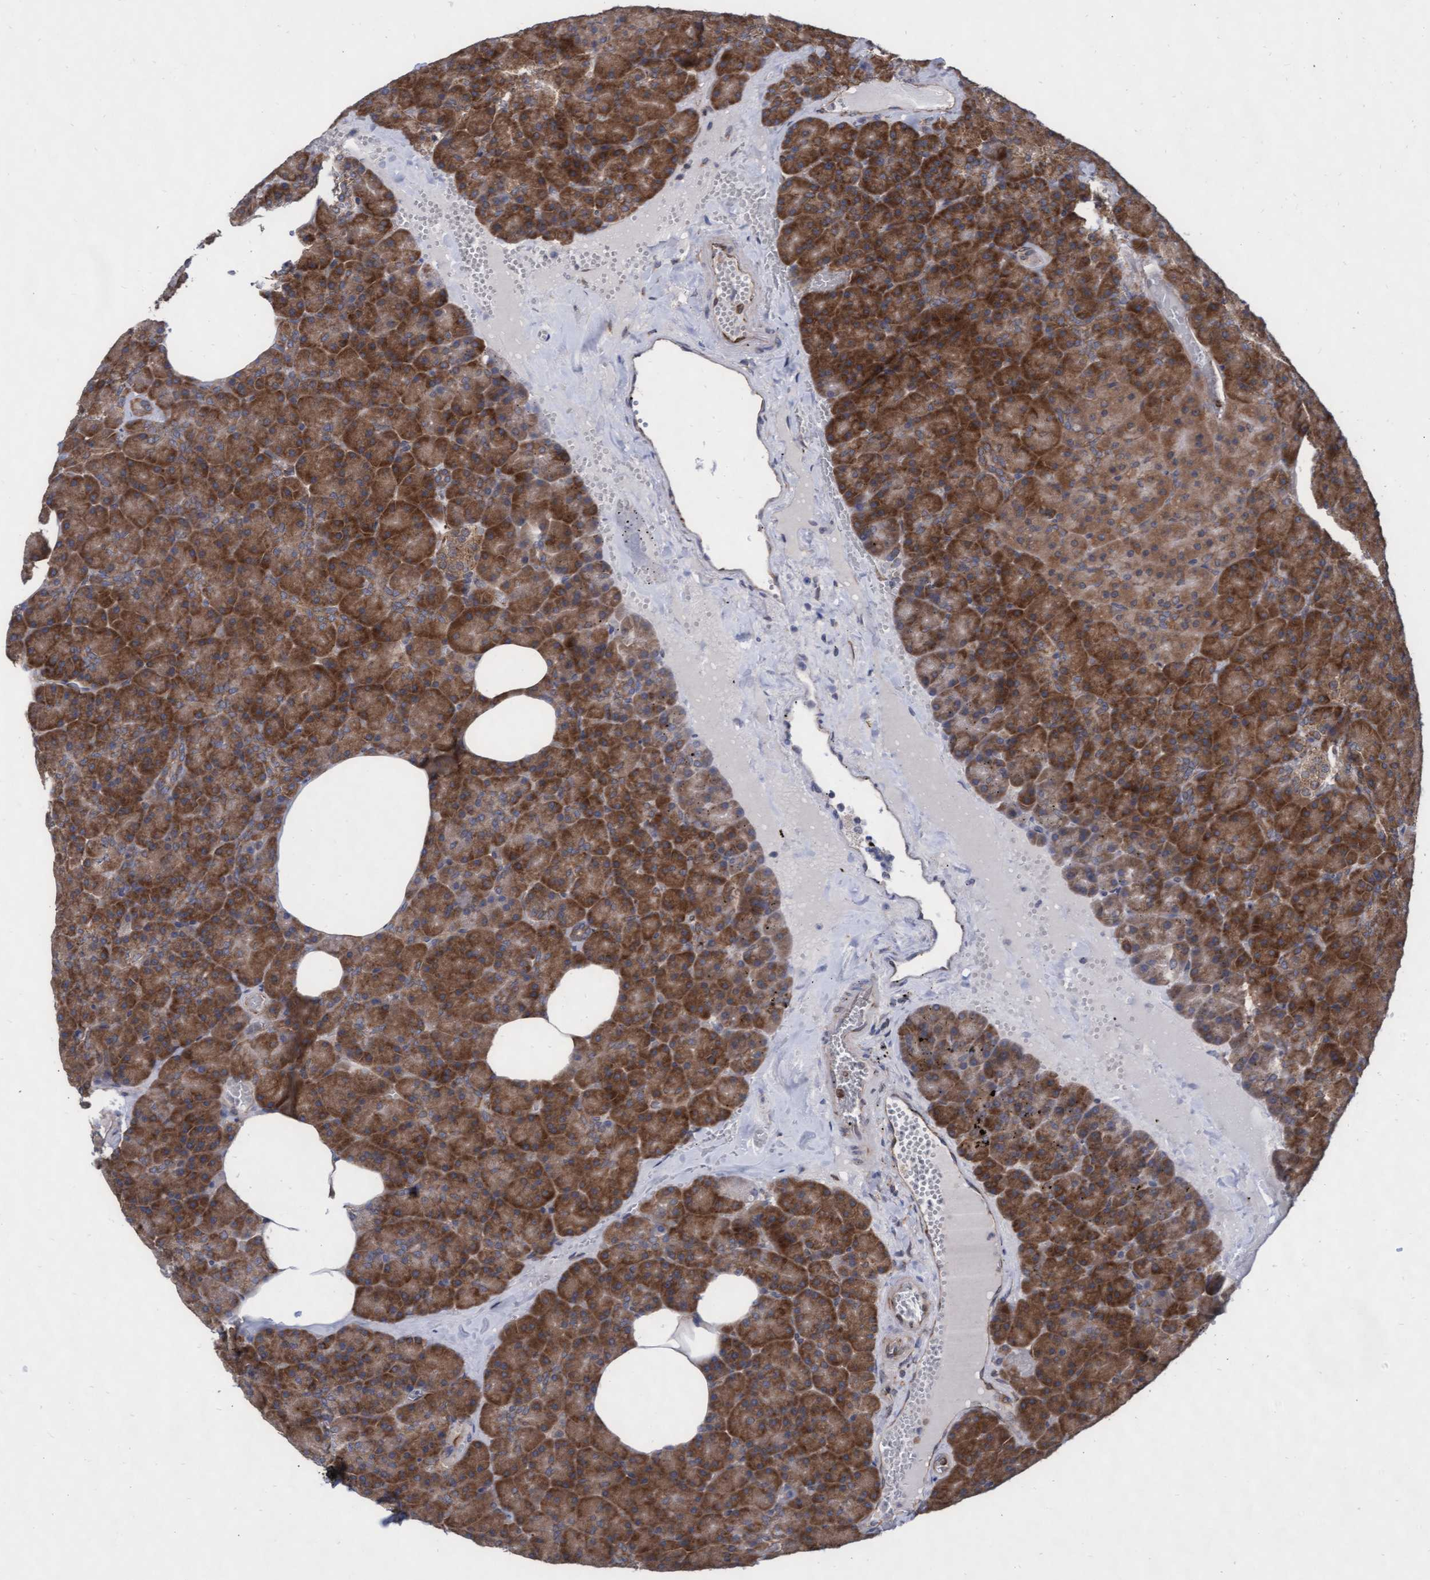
{"staining": {"intensity": "strong", "quantity": ">75%", "location": "cytoplasmic/membranous"}, "tissue": "pancreas", "cell_type": "Exocrine glandular cells", "image_type": "normal", "snomed": [{"axis": "morphology", "description": "Normal tissue, NOS"}, {"axis": "morphology", "description": "Carcinoid, malignant, NOS"}, {"axis": "topography", "description": "Pancreas"}], "caption": "Immunohistochemistry staining of normal pancreas, which reveals high levels of strong cytoplasmic/membranous expression in about >75% of exocrine glandular cells indicating strong cytoplasmic/membranous protein expression. The staining was performed using DAB (brown) for protein detection and nuclei were counterstained in hematoxylin (blue).", "gene": "ABCF2", "patient": {"sex": "female", "age": 35}}